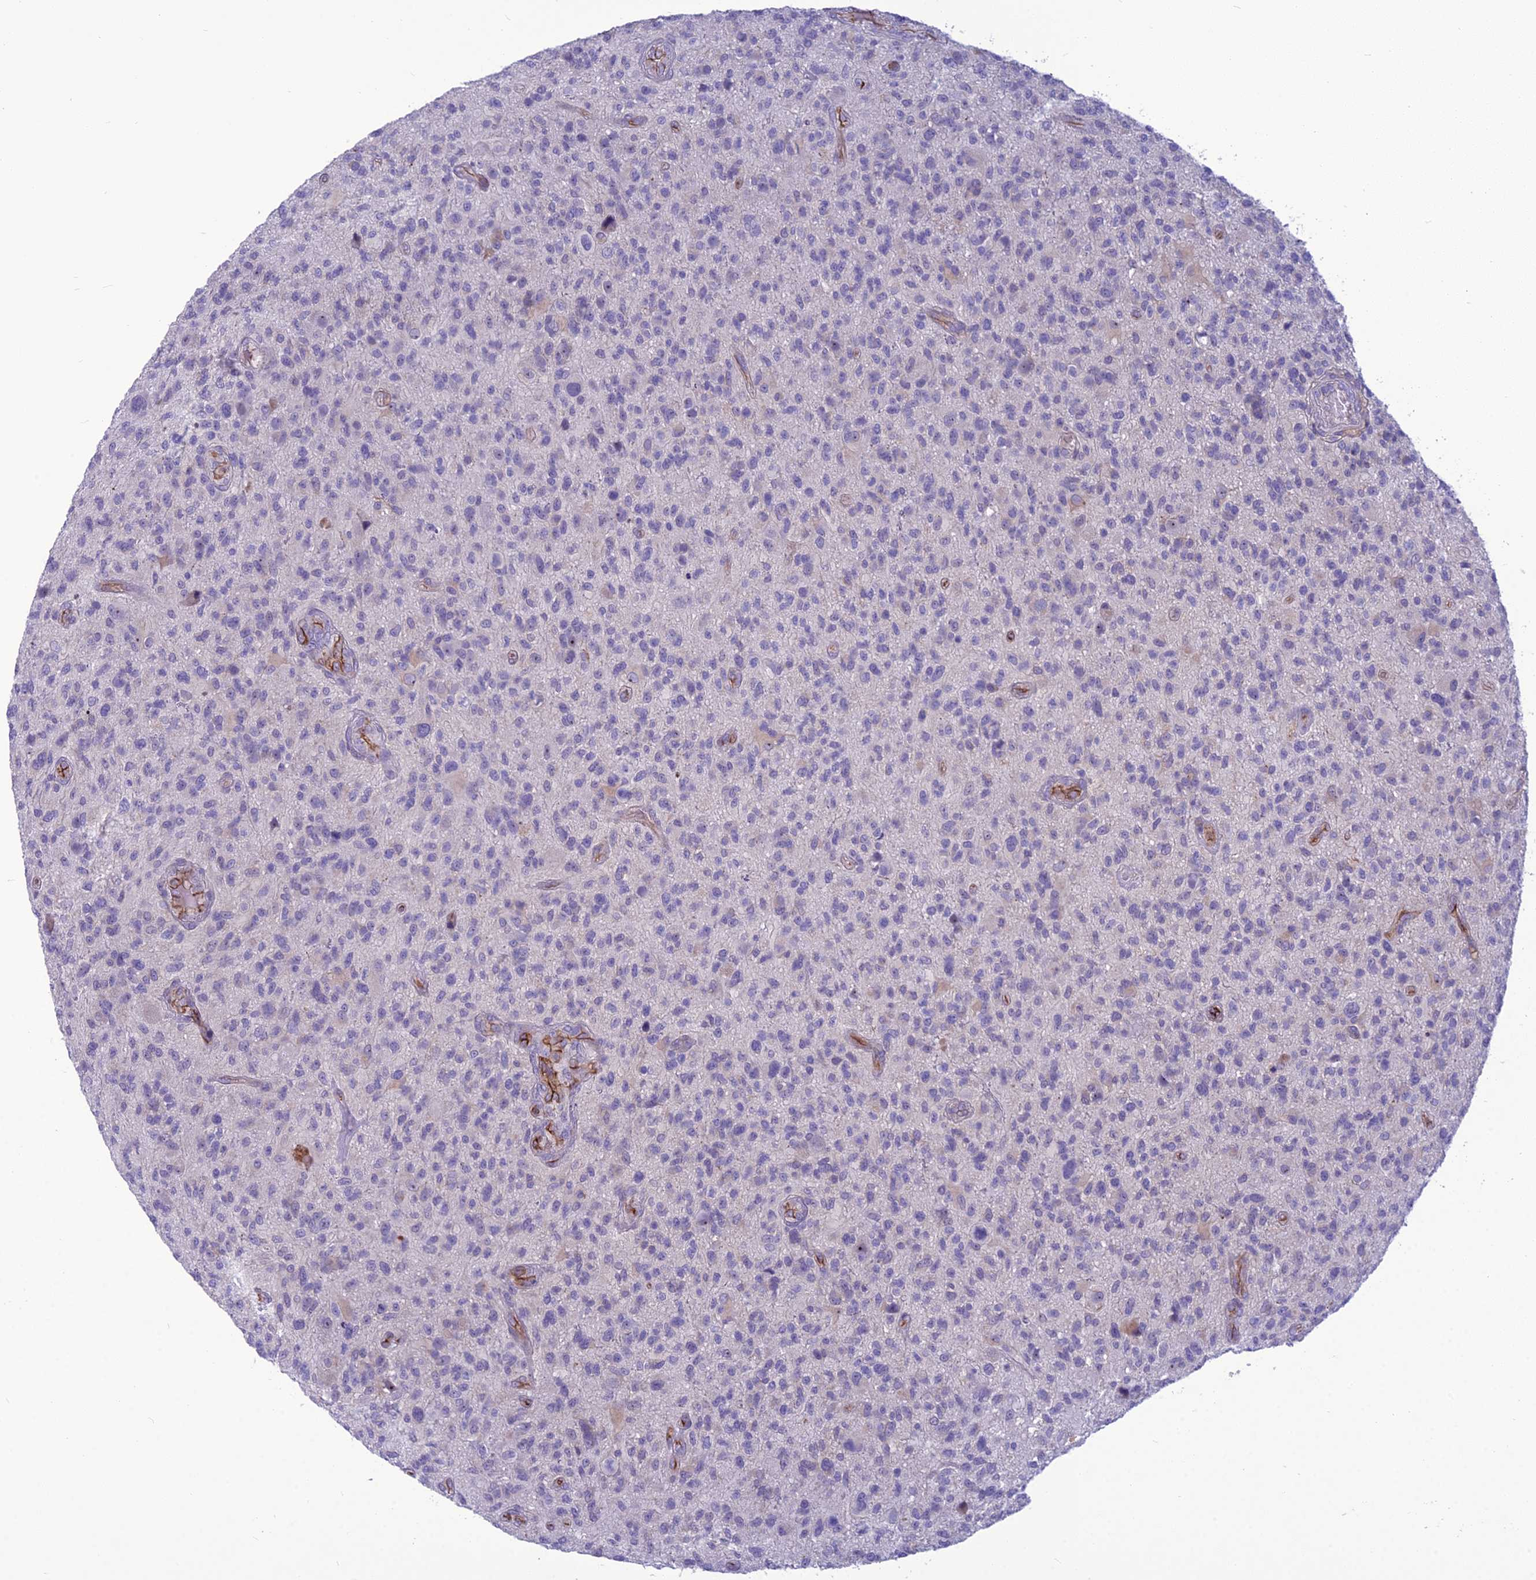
{"staining": {"intensity": "negative", "quantity": "none", "location": "none"}, "tissue": "glioma", "cell_type": "Tumor cells", "image_type": "cancer", "snomed": [{"axis": "morphology", "description": "Glioma, malignant, High grade"}, {"axis": "topography", "description": "Brain"}], "caption": "IHC micrograph of neoplastic tissue: glioma stained with DAB displays no significant protein expression in tumor cells.", "gene": "BBS7", "patient": {"sex": "male", "age": 47}}